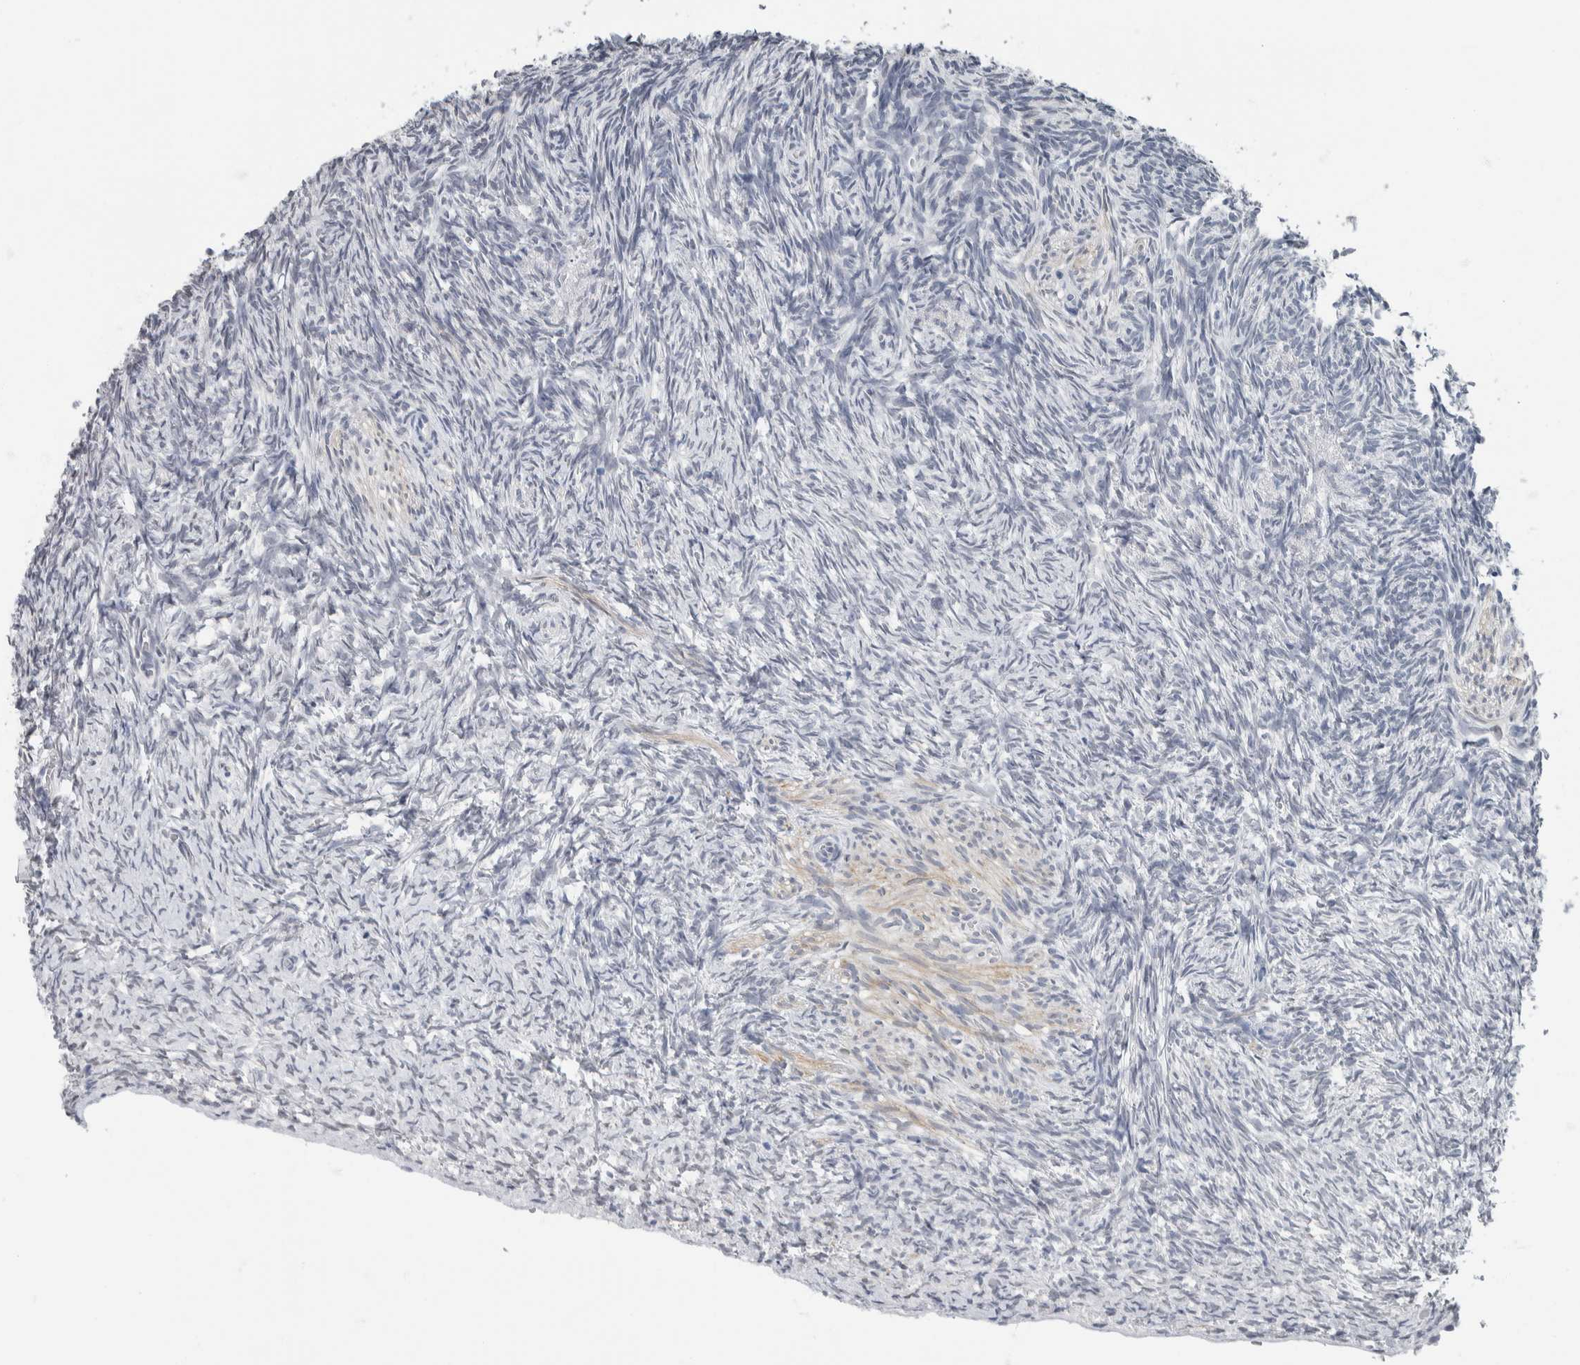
{"staining": {"intensity": "negative", "quantity": "none", "location": "none"}, "tissue": "ovary", "cell_type": "Ovarian stroma cells", "image_type": "normal", "snomed": [{"axis": "morphology", "description": "Normal tissue, NOS"}, {"axis": "topography", "description": "Ovary"}], "caption": "The micrograph shows no staining of ovarian stroma cells in benign ovary.", "gene": "NEFM", "patient": {"sex": "female", "age": 34}}